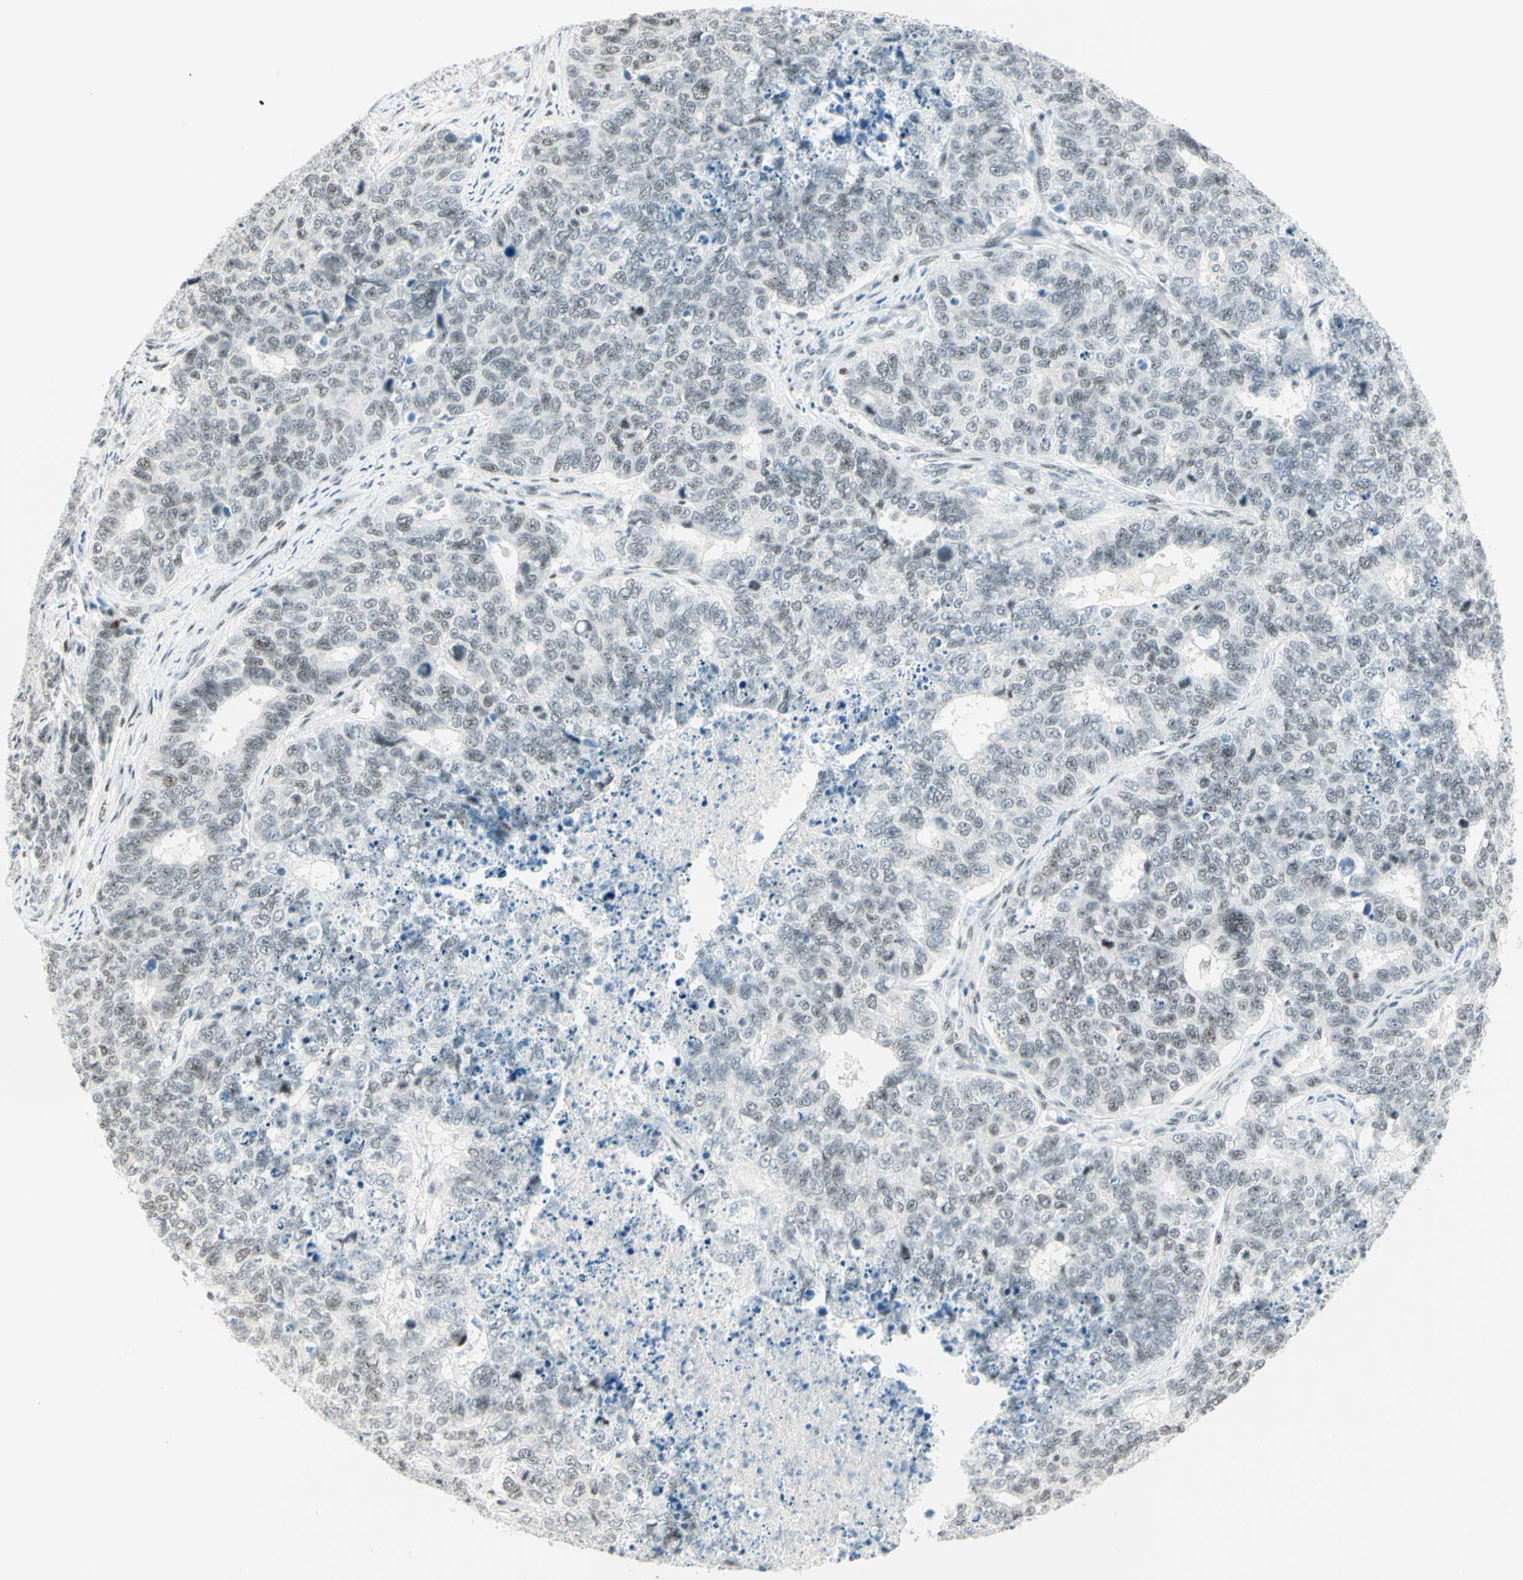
{"staining": {"intensity": "negative", "quantity": "none", "location": "none"}, "tissue": "cervical cancer", "cell_type": "Tumor cells", "image_type": "cancer", "snomed": [{"axis": "morphology", "description": "Adenocarcinoma, NOS"}, {"axis": "topography", "description": "Cervix"}], "caption": "A high-resolution histopathology image shows immunohistochemistry (IHC) staining of cervical cancer, which demonstrates no significant staining in tumor cells.", "gene": "PKNOX1", "patient": {"sex": "female", "age": 36}}